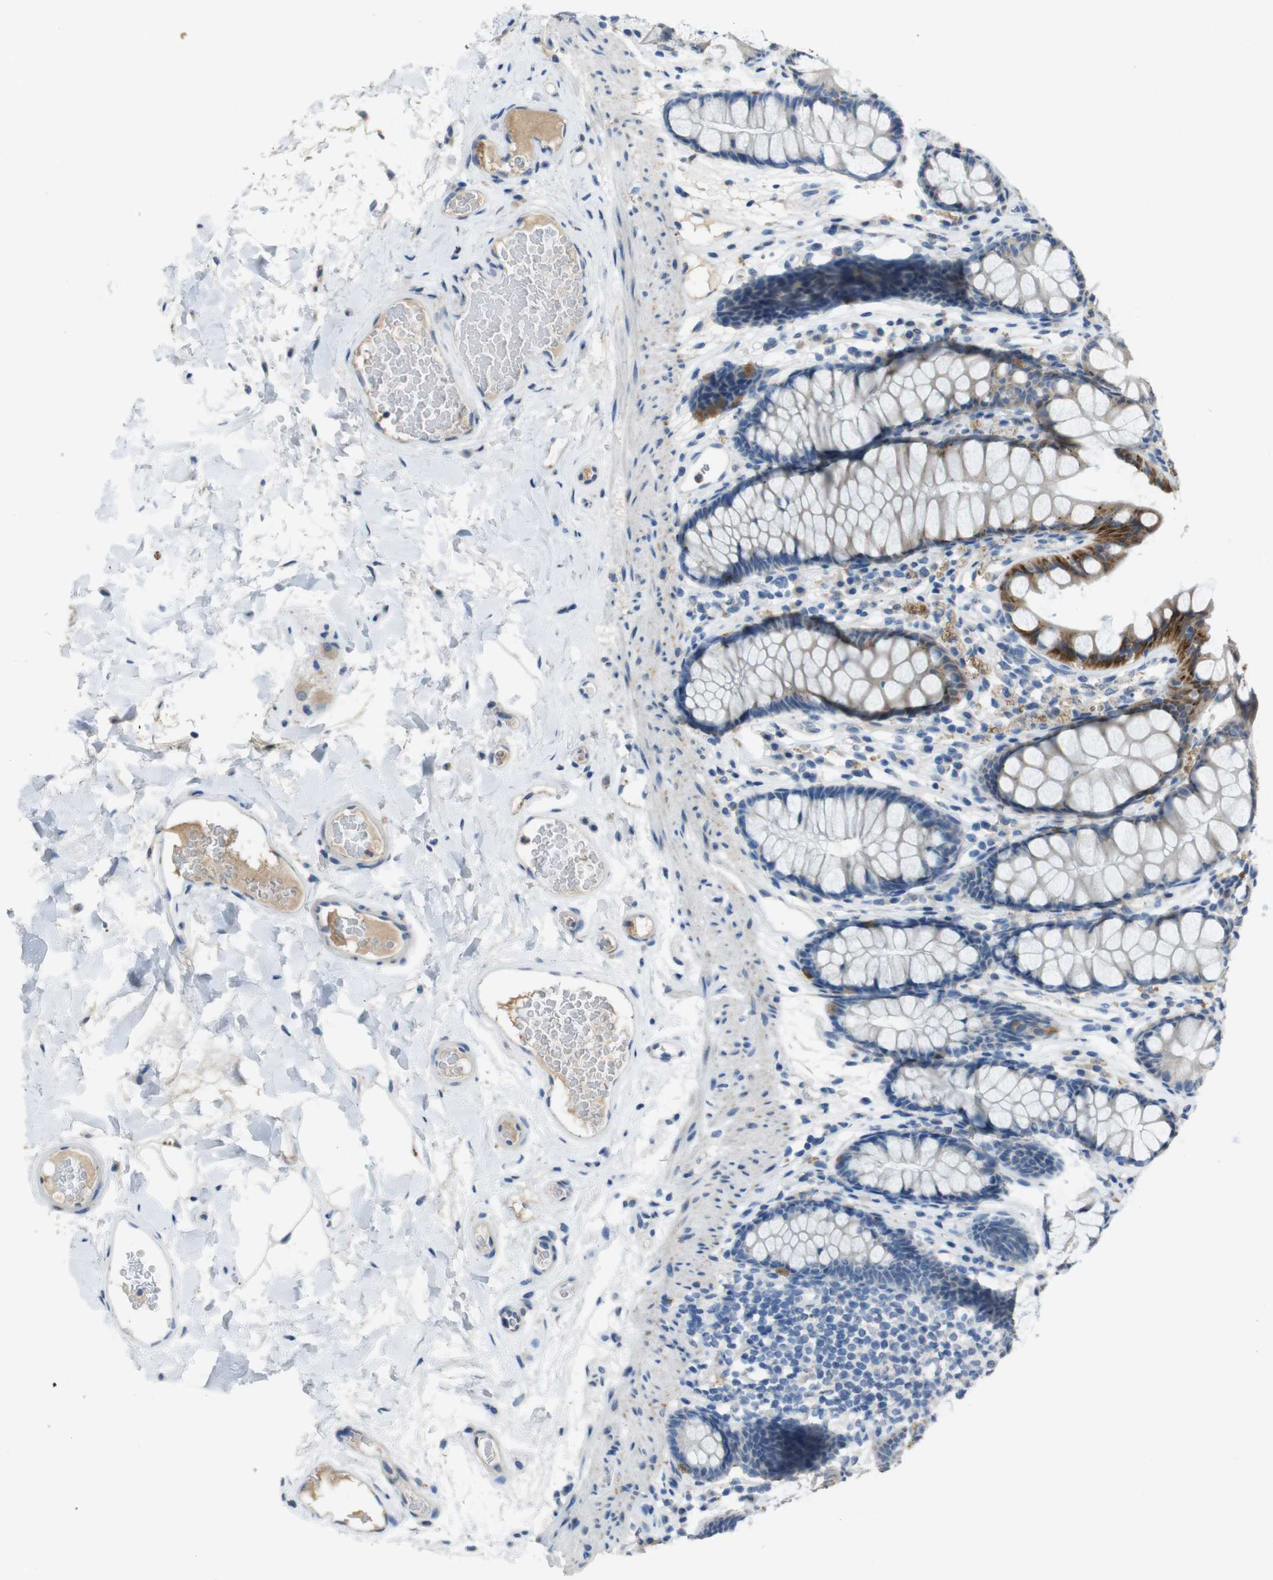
{"staining": {"intensity": "negative", "quantity": "none", "location": "none"}, "tissue": "colon", "cell_type": "Endothelial cells", "image_type": "normal", "snomed": [{"axis": "morphology", "description": "Normal tissue, NOS"}, {"axis": "topography", "description": "Colon"}], "caption": "DAB (3,3'-diaminobenzidine) immunohistochemical staining of unremarkable colon reveals no significant expression in endothelial cells.", "gene": "STBD1", "patient": {"sex": "female", "age": 55}}